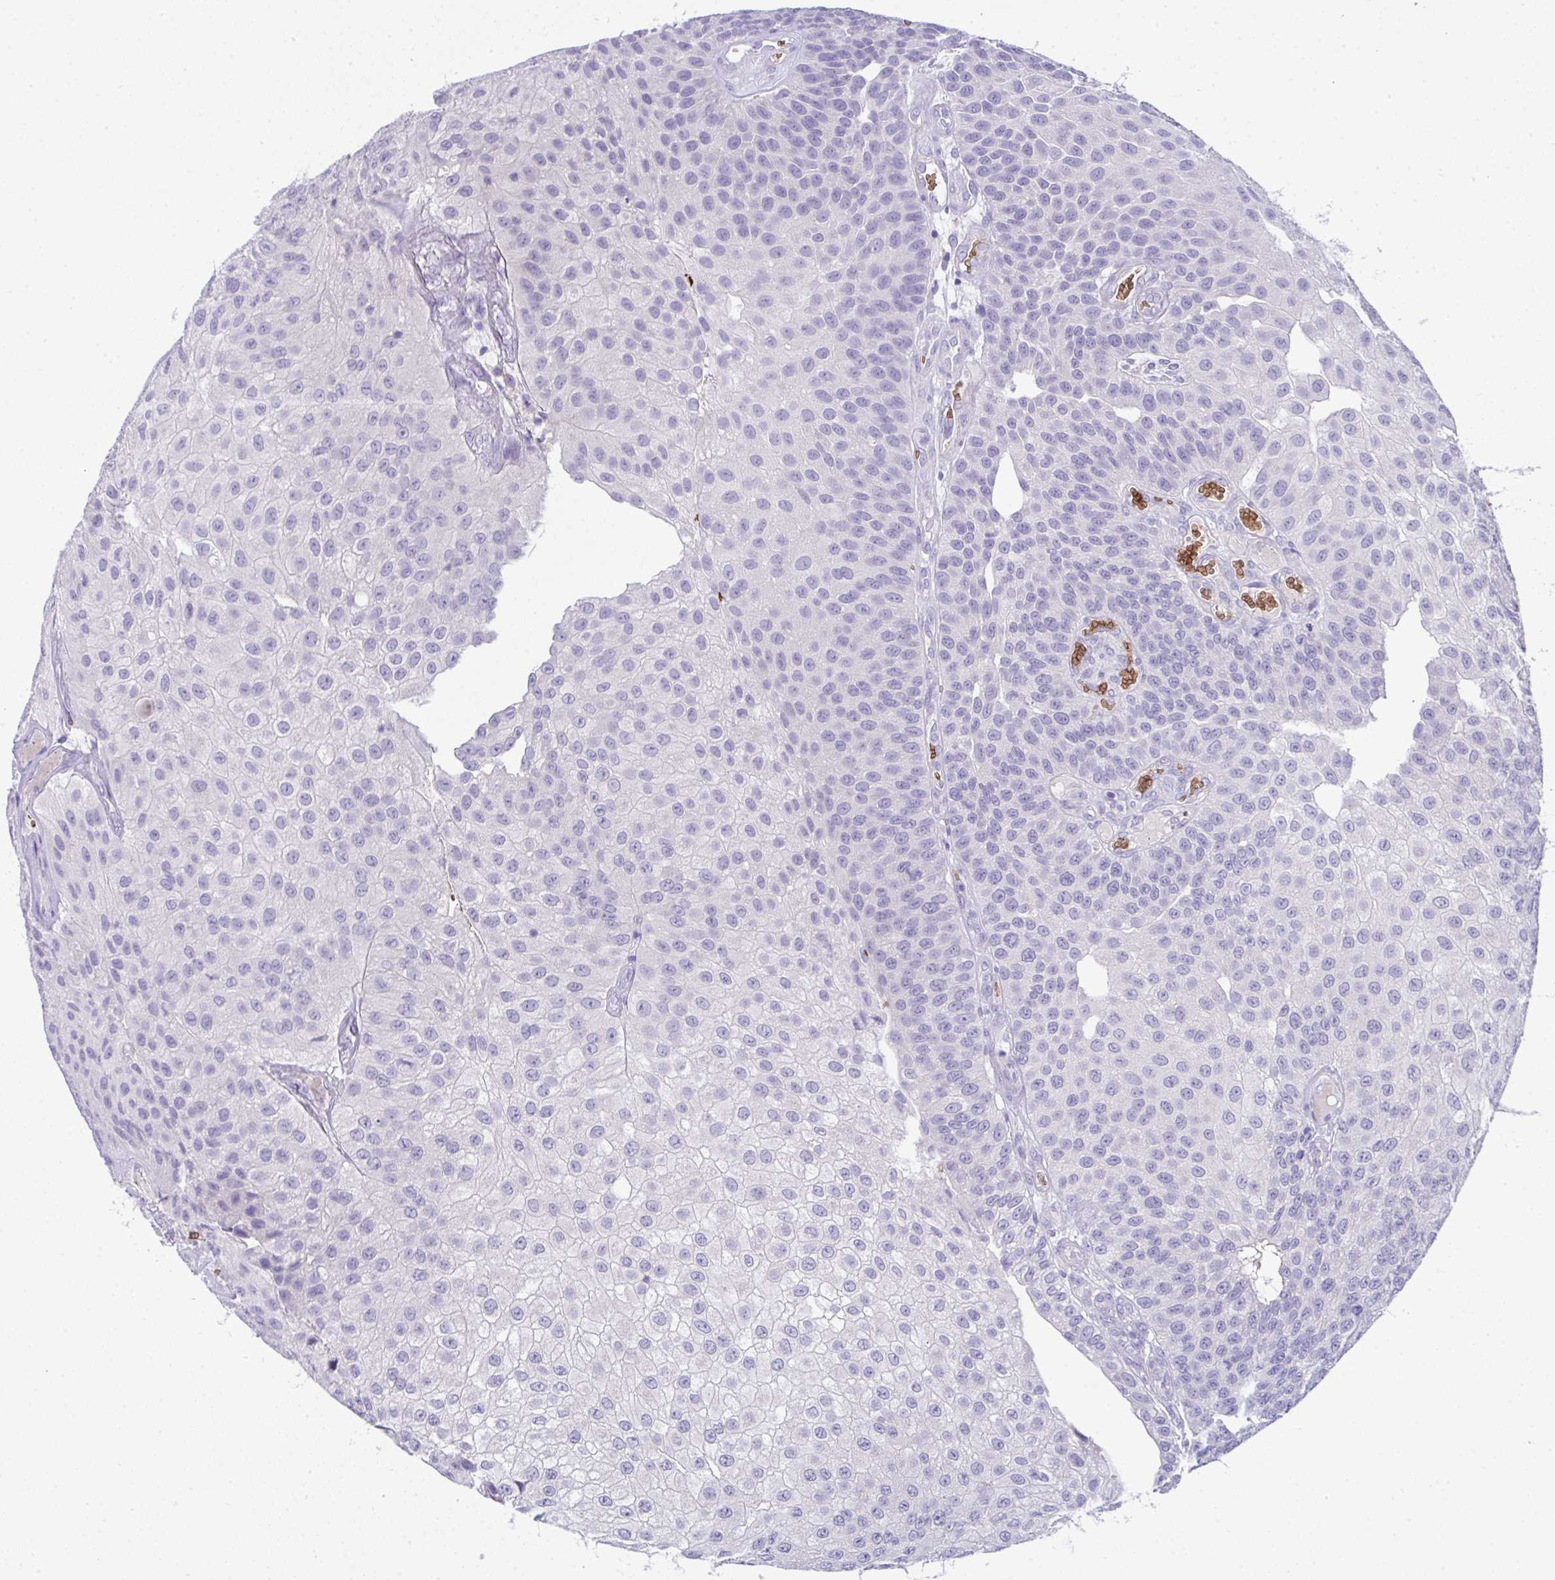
{"staining": {"intensity": "negative", "quantity": "none", "location": "none"}, "tissue": "urothelial cancer", "cell_type": "Tumor cells", "image_type": "cancer", "snomed": [{"axis": "morphology", "description": "Urothelial carcinoma, NOS"}, {"axis": "topography", "description": "Urinary bladder"}], "caption": "A photomicrograph of human transitional cell carcinoma is negative for staining in tumor cells.", "gene": "SPTB", "patient": {"sex": "male", "age": 87}}